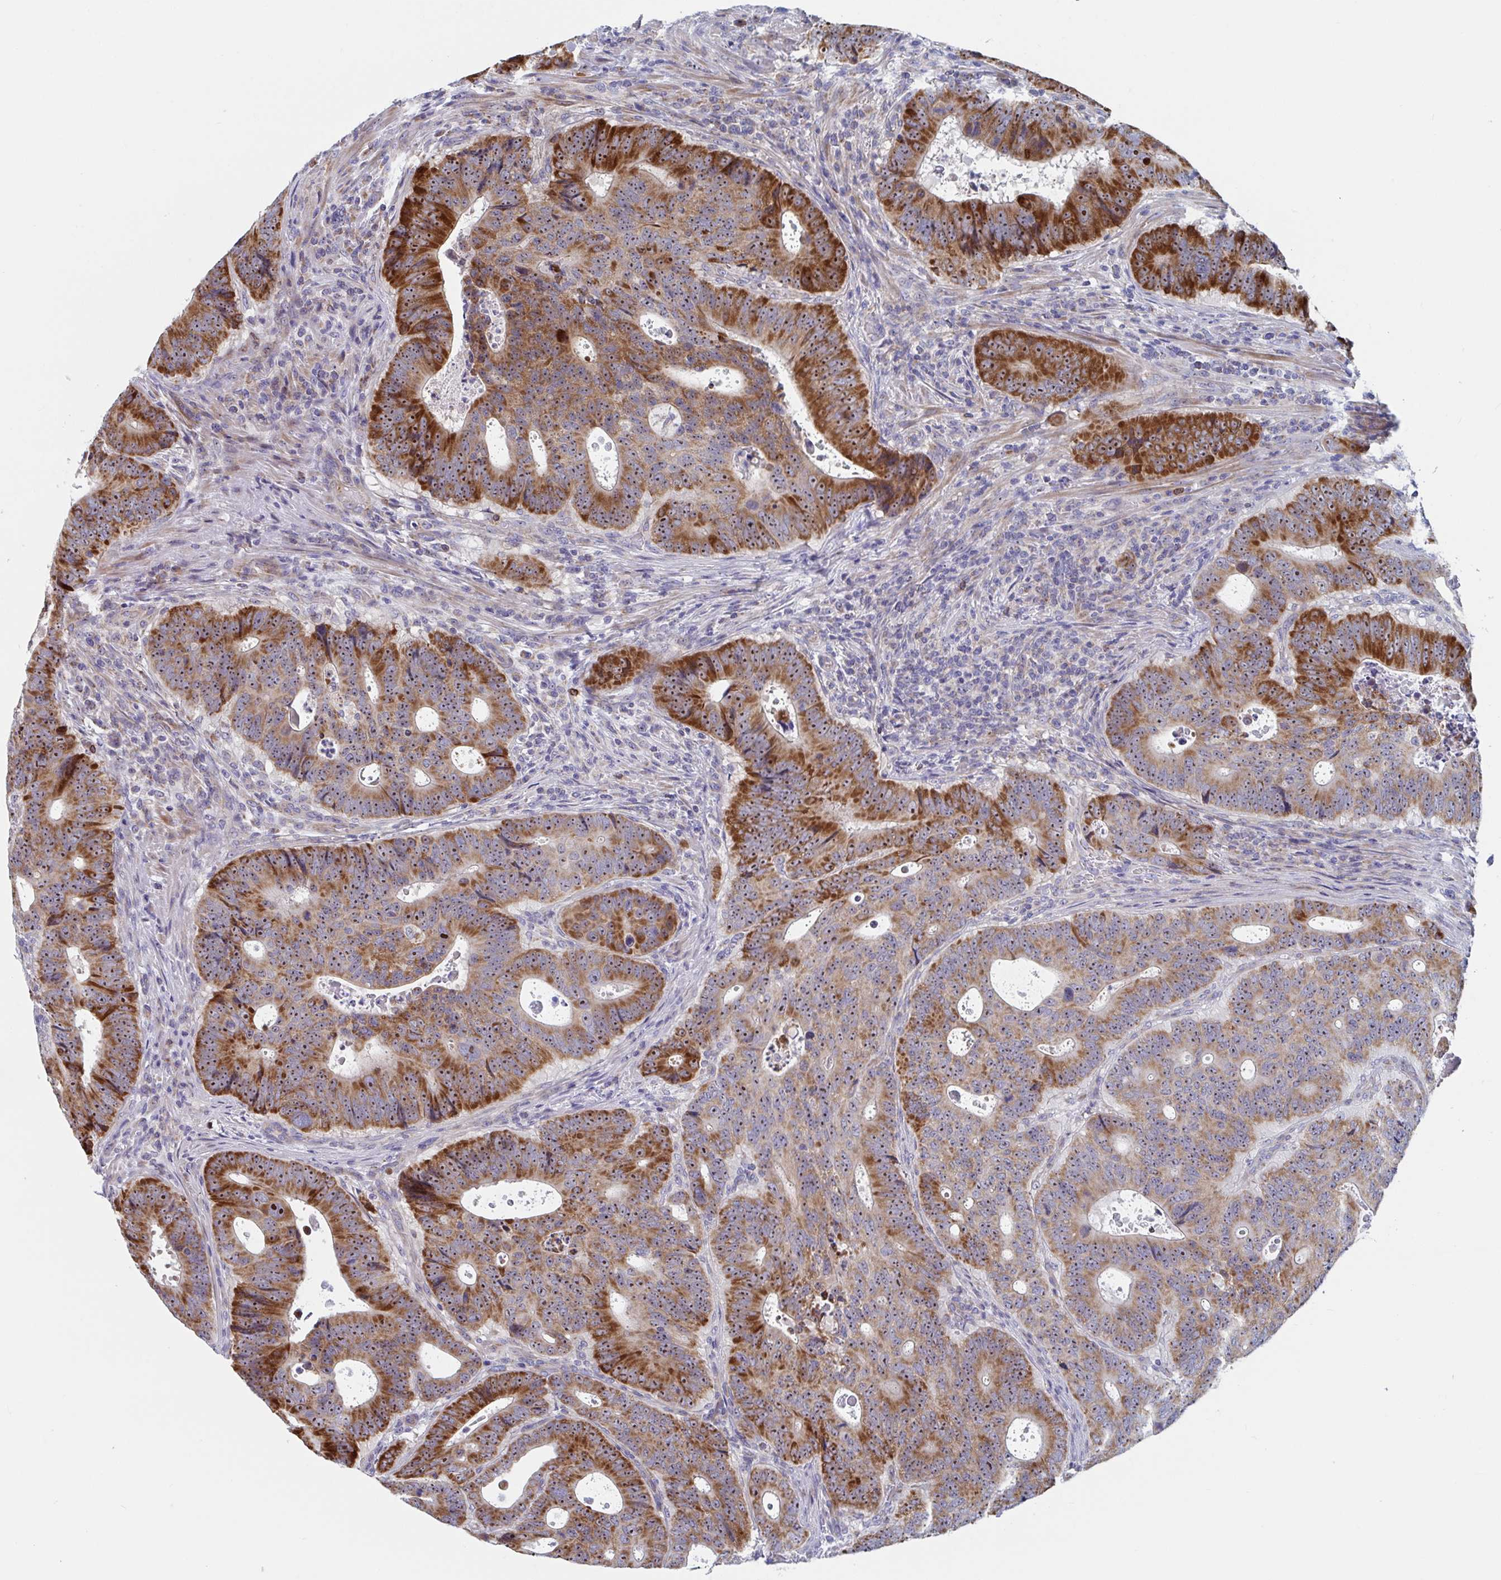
{"staining": {"intensity": "strong", "quantity": ">75%", "location": "cytoplasmic/membranous,nuclear"}, "tissue": "colorectal cancer", "cell_type": "Tumor cells", "image_type": "cancer", "snomed": [{"axis": "morphology", "description": "Adenocarcinoma, NOS"}, {"axis": "topography", "description": "Colon"}], "caption": "Brown immunohistochemical staining in human colorectal adenocarcinoma reveals strong cytoplasmic/membranous and nuclear staining in approximately >75% of tumor cells.", "gene": "MRPL53", "patient": {"sex": "male", "age": 62}}